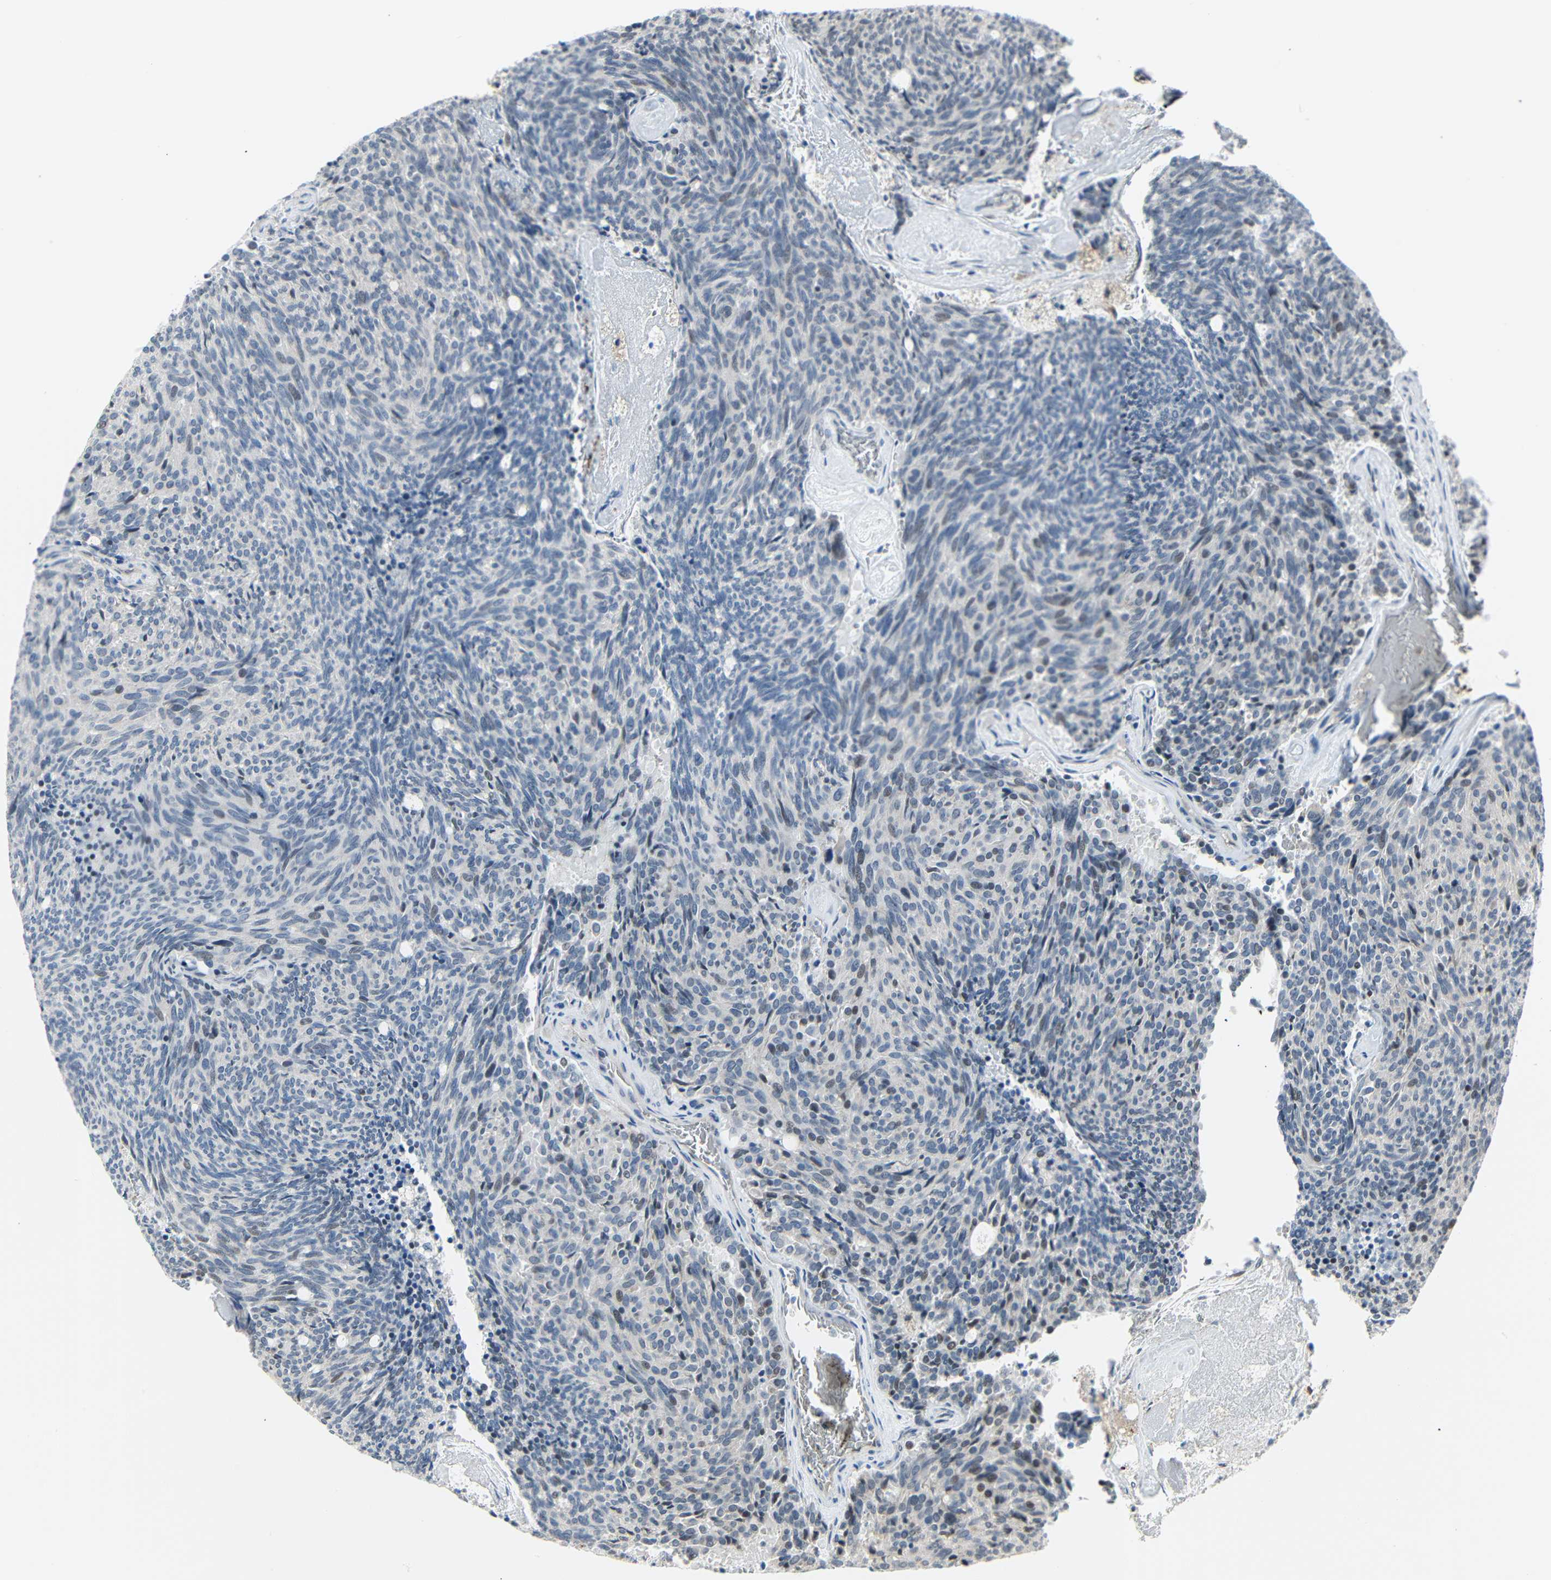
{"staining": {"intensity": "weak", "quantity": "<25%", "location": "nuclear"}, "tissue": "carcinoid", "cell_type": "Tumor cells", "image_type": "cancer", "snomed": [{"axis": "morphology", "description": "Carcinoid, malignant, NOS"}, {"axis": "topography", "description": "Pancreas"}], "caption": "Protein analysis of carcinoid demonstrates no significant positivity in tumor cells.", "gene": "IMPG2", "patient": {"sex": "female", "age": 54}}